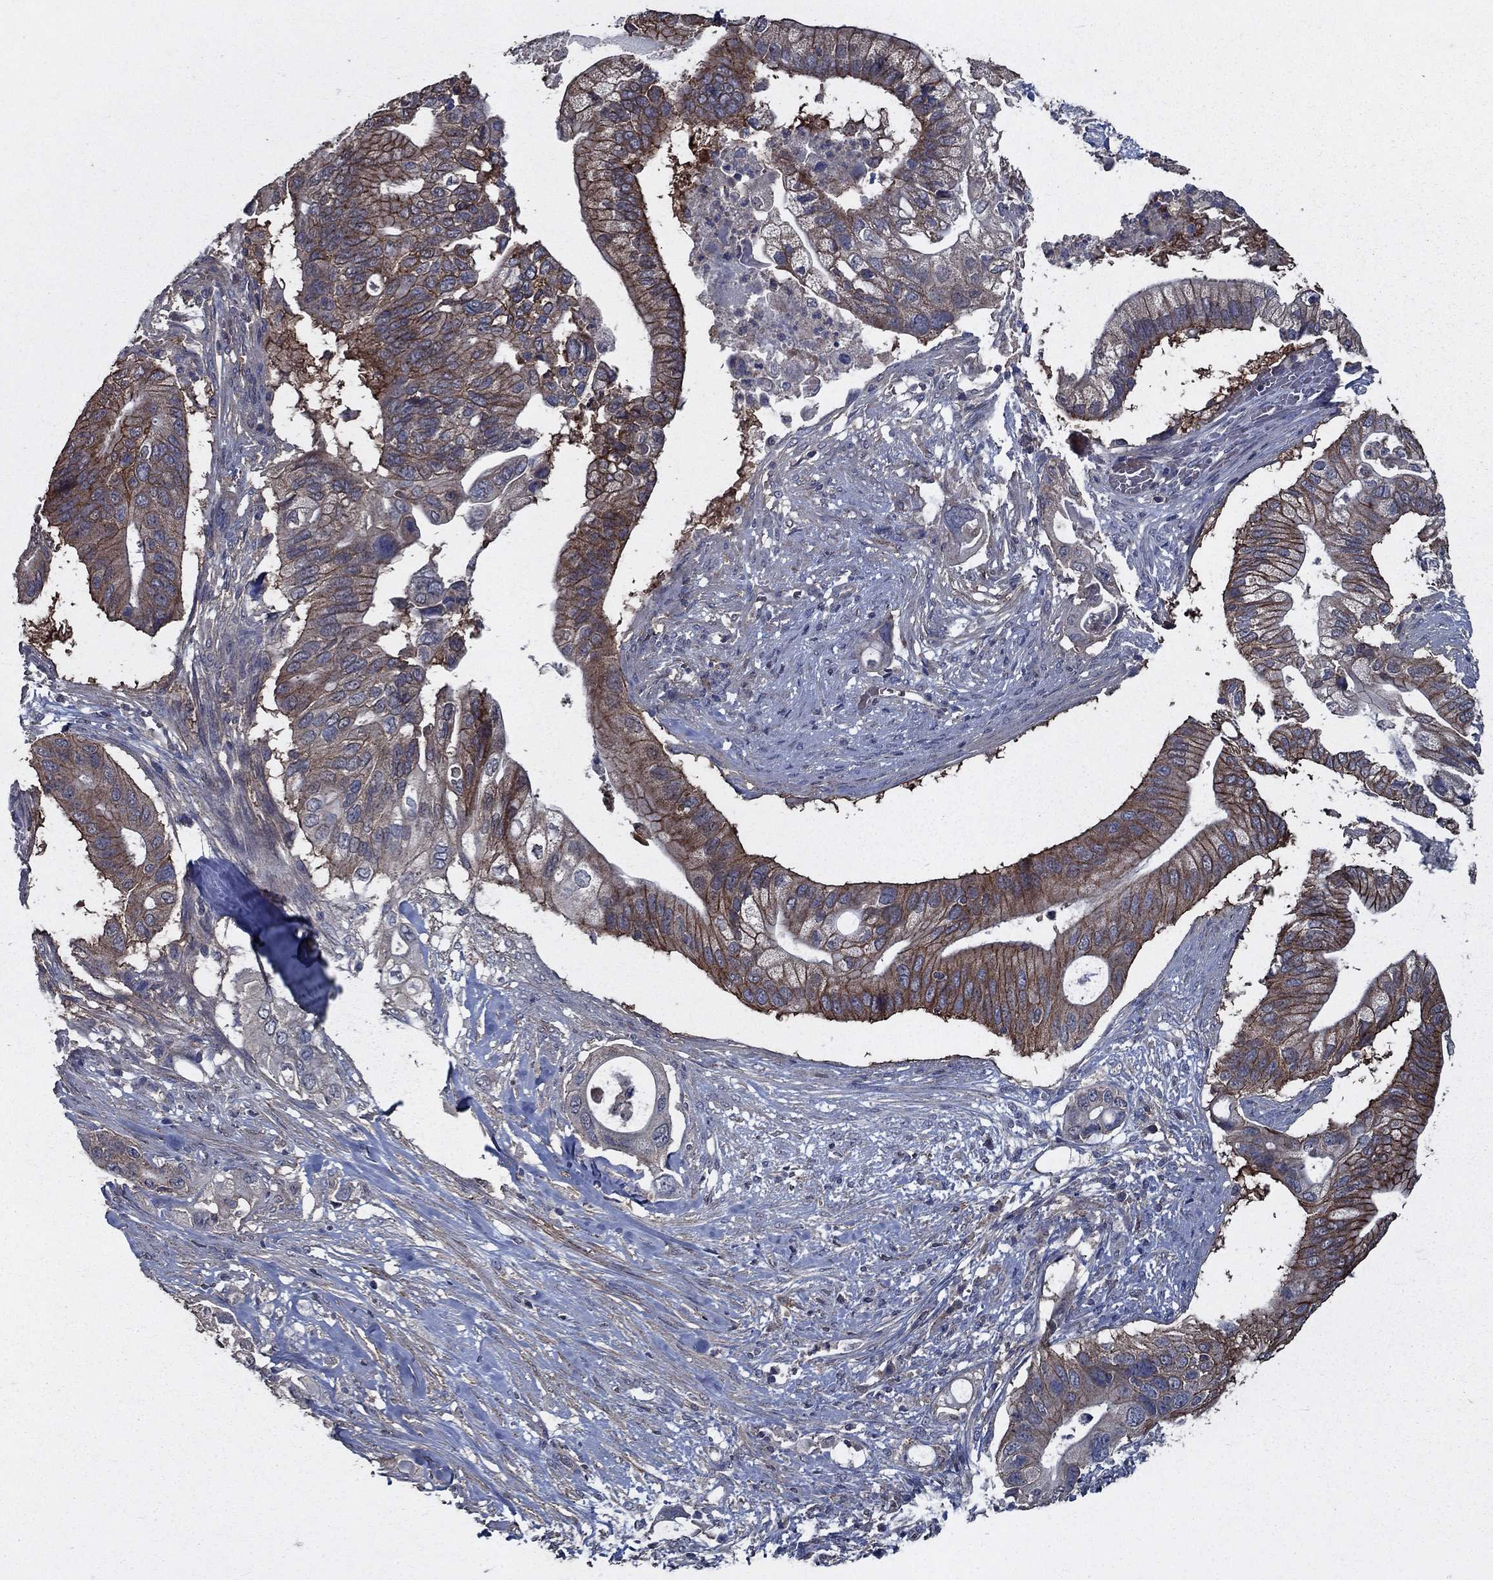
{"staining": {"intensity": "strong", "quantity": "25%-75%", "location": "cytoplasmic/membranous"}, "tissue": "pancreatic cancer", "cell_type": "Tumor cells", "image_type": "cancer", "snomed": [{"axis": "morphology", "description": "Adenocarcinoma, NOS"}, {"axis": "topography", "description": "Pancreas"}], "caption": "There is high levels of strong cytoplasmic/membranous staining in tumor cells of pancreatic adenocarcinoma, as demonstrated by immunohistochemical staining (brown color).", "gene": "SLC44A1", "patient": {"sex": "female", "age": 72}}